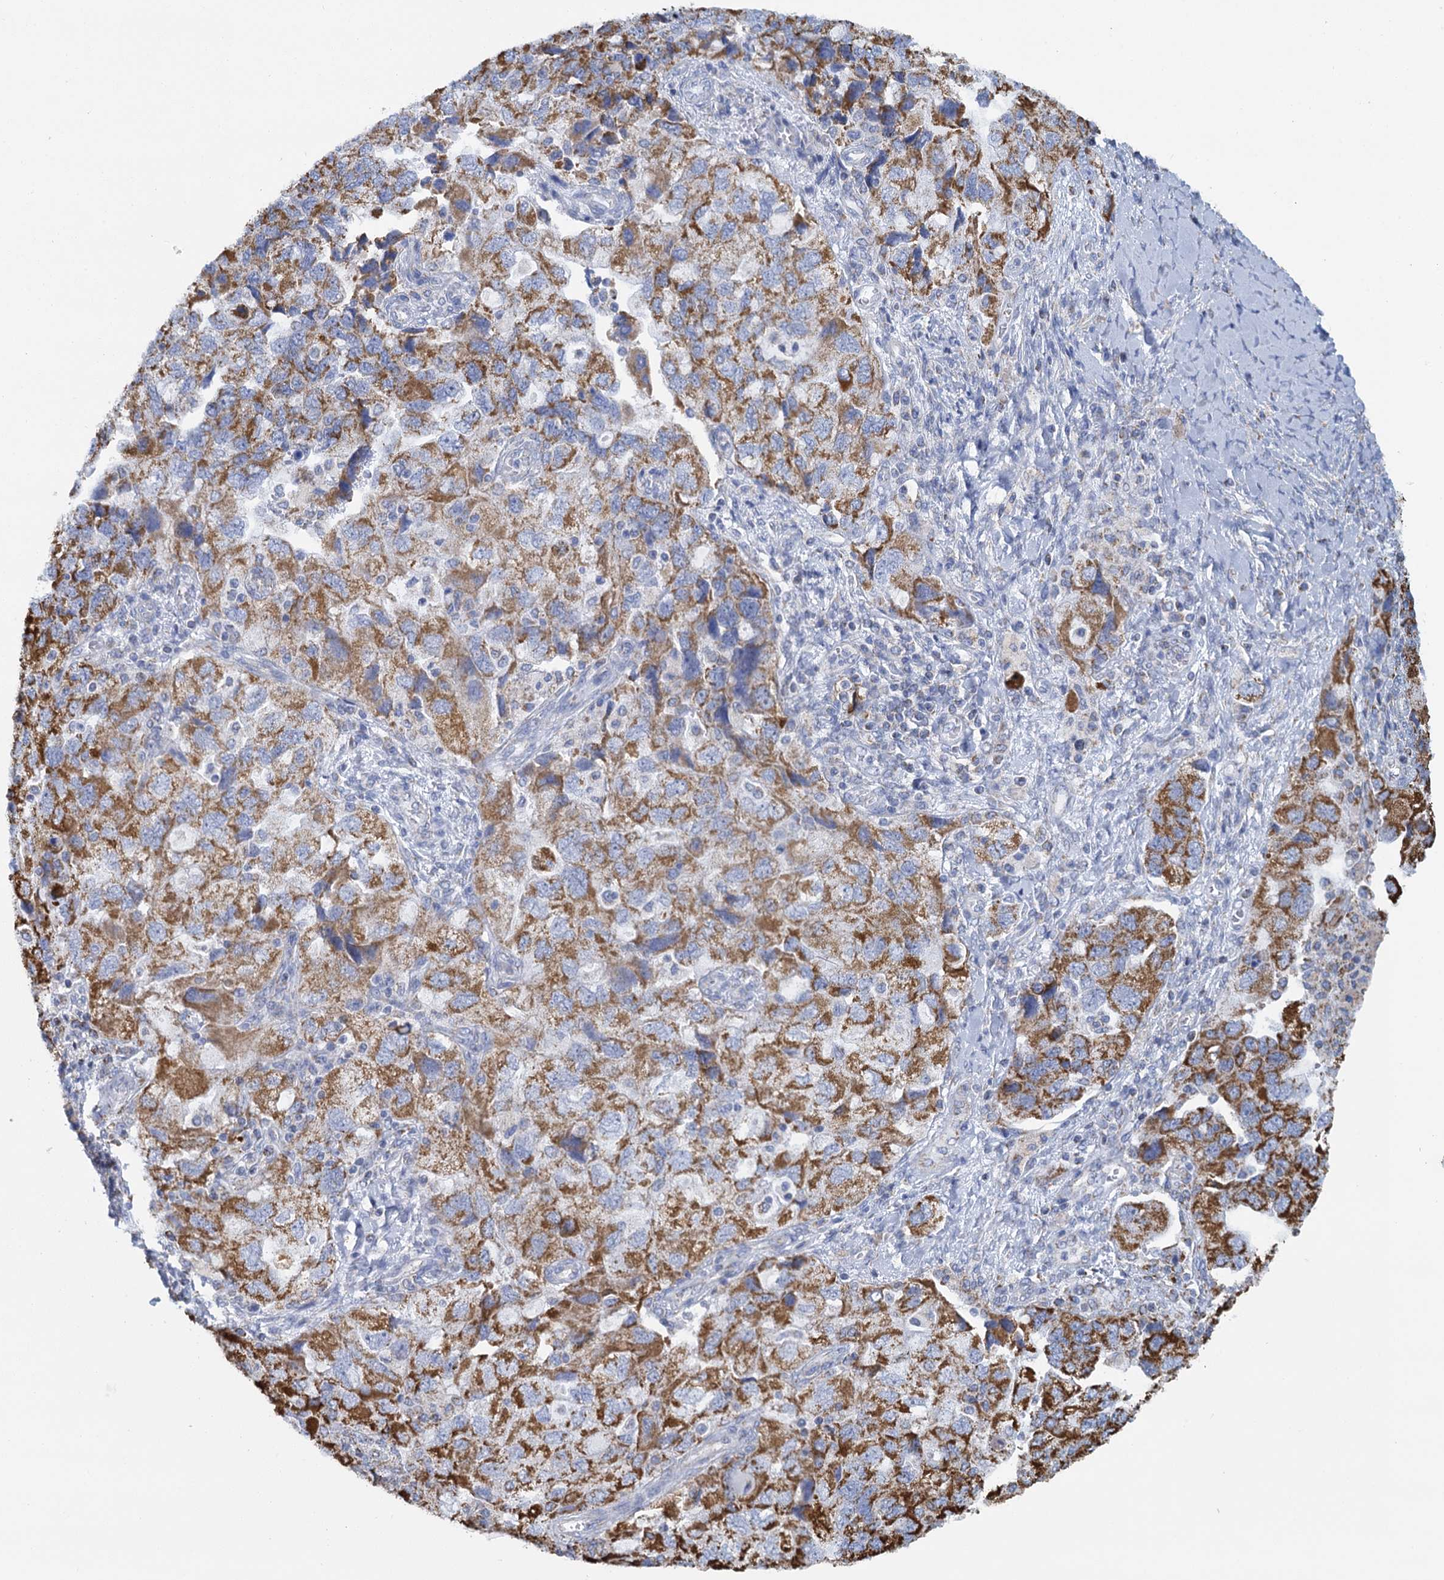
{"staining": {"intensity": "moderate", "quantity": ">75%", "location": "cytoplasmic/membranous"}, "tissue": "ovarian cancer", "cell_type": "Tumor cells", "image_type": "cancer", "snomed": [{"axis": "morphology", "description": "Carcinoma, NOS"}, {"axis": "morphology", "description": "Cystadenocarcinoma, serous, NOS"}, {"axis": "topography", "description": "Ovary"}], "caption": "Protein expression by IHC shows moderate cytoplasmic/membranous staining in about >75% of tumor cells in serous cystadenocarcinoma (ovarian).", "gene": "CCP110", "patient": {"sex": "female", "age": 69}}